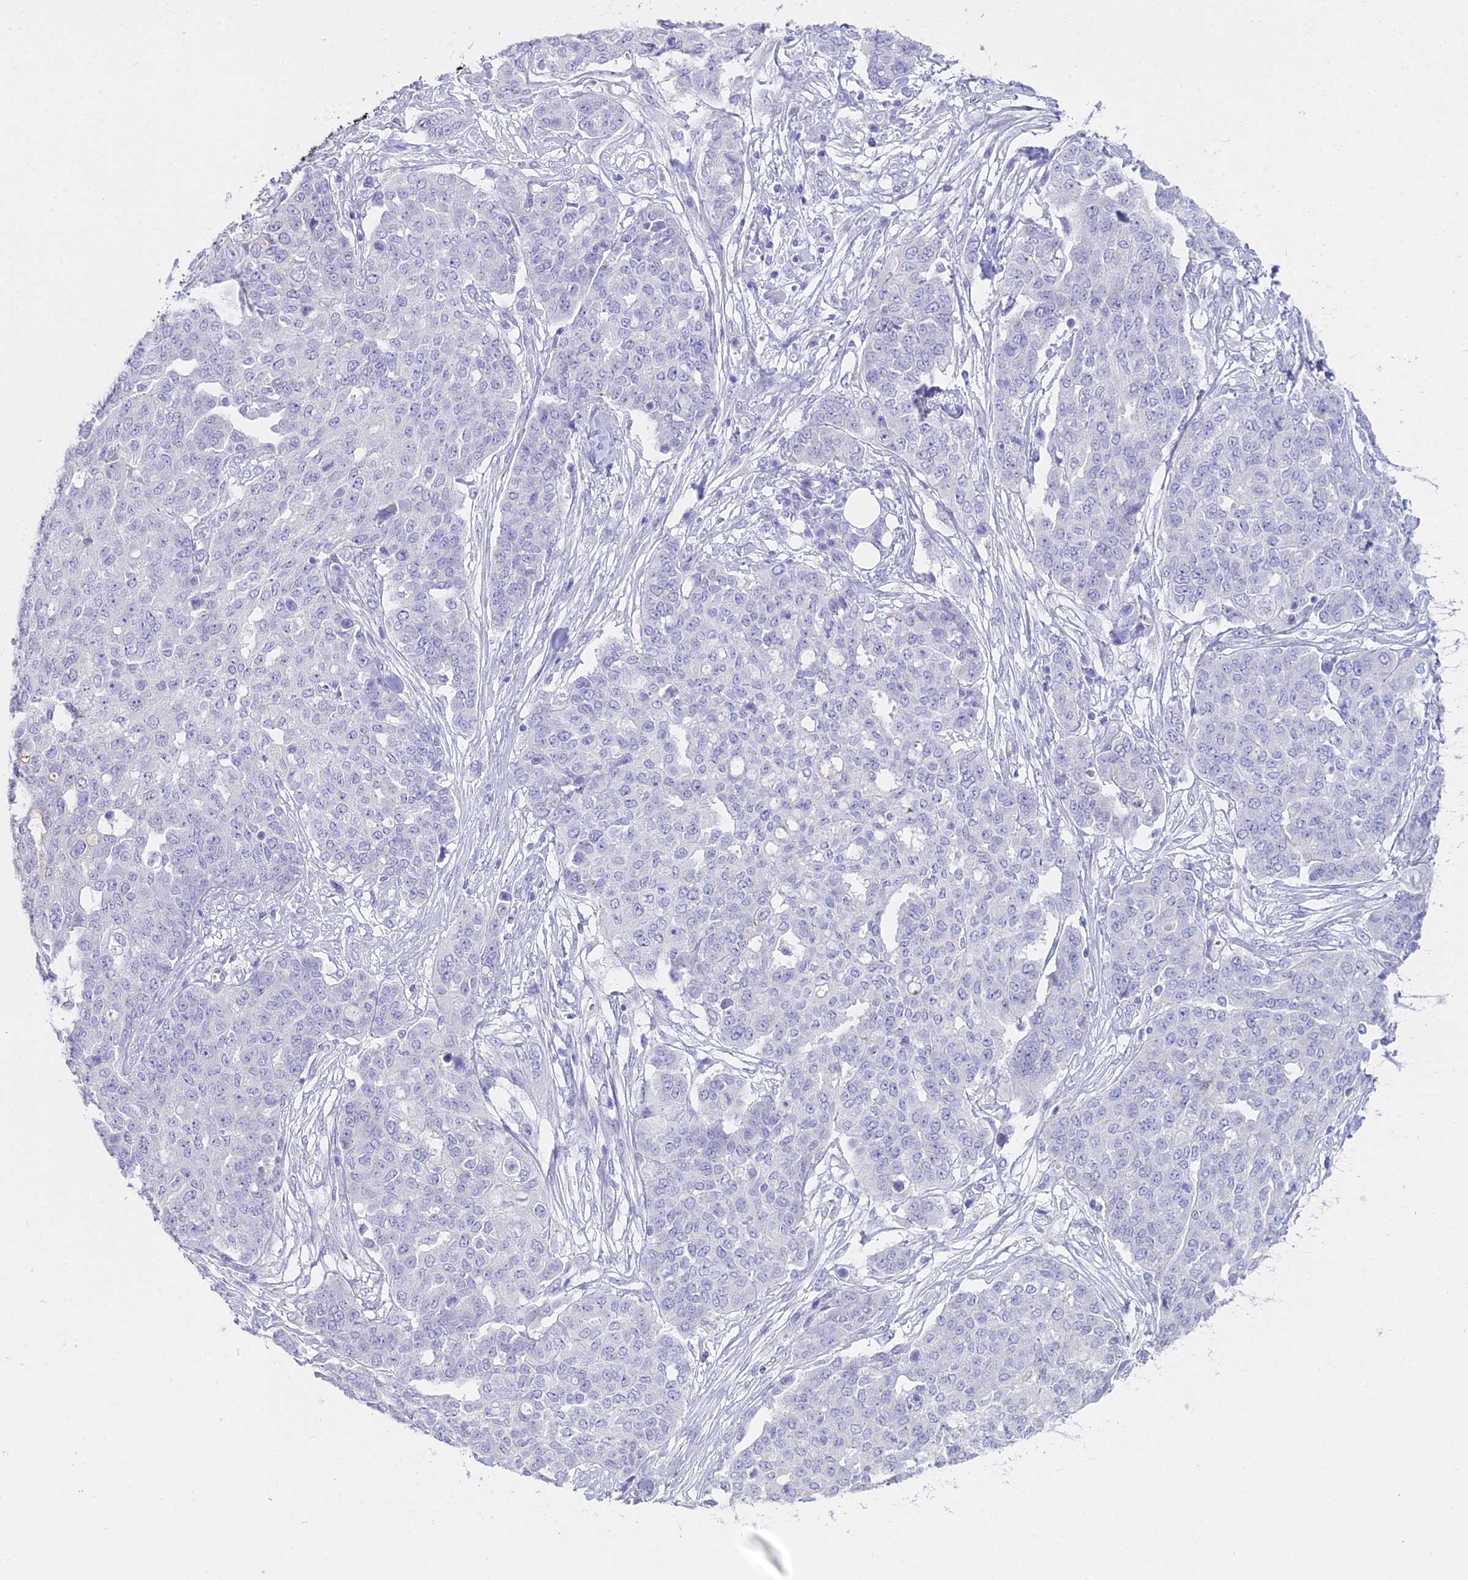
{"staining": {"intensity": "negative", "quantity": "none", "location": "none"}, "tissue": "ovarian cancer", "cell_type": "Tumor cells", "image_type": "cancer", "snomed": [{"axis": "morphology", "description": "Cystadenocarcinoma, serous, NOS"}, {"axis": "topography", "description": "Soft tissue"}, {"axis": "topography", "description": "Ovary"}], "caption": "Tumor cells show no significant expression in serous cystadenocarcinoma (ovarian).", "gene": "ALPP", "patient": {"sex": "female", "age": 57}}